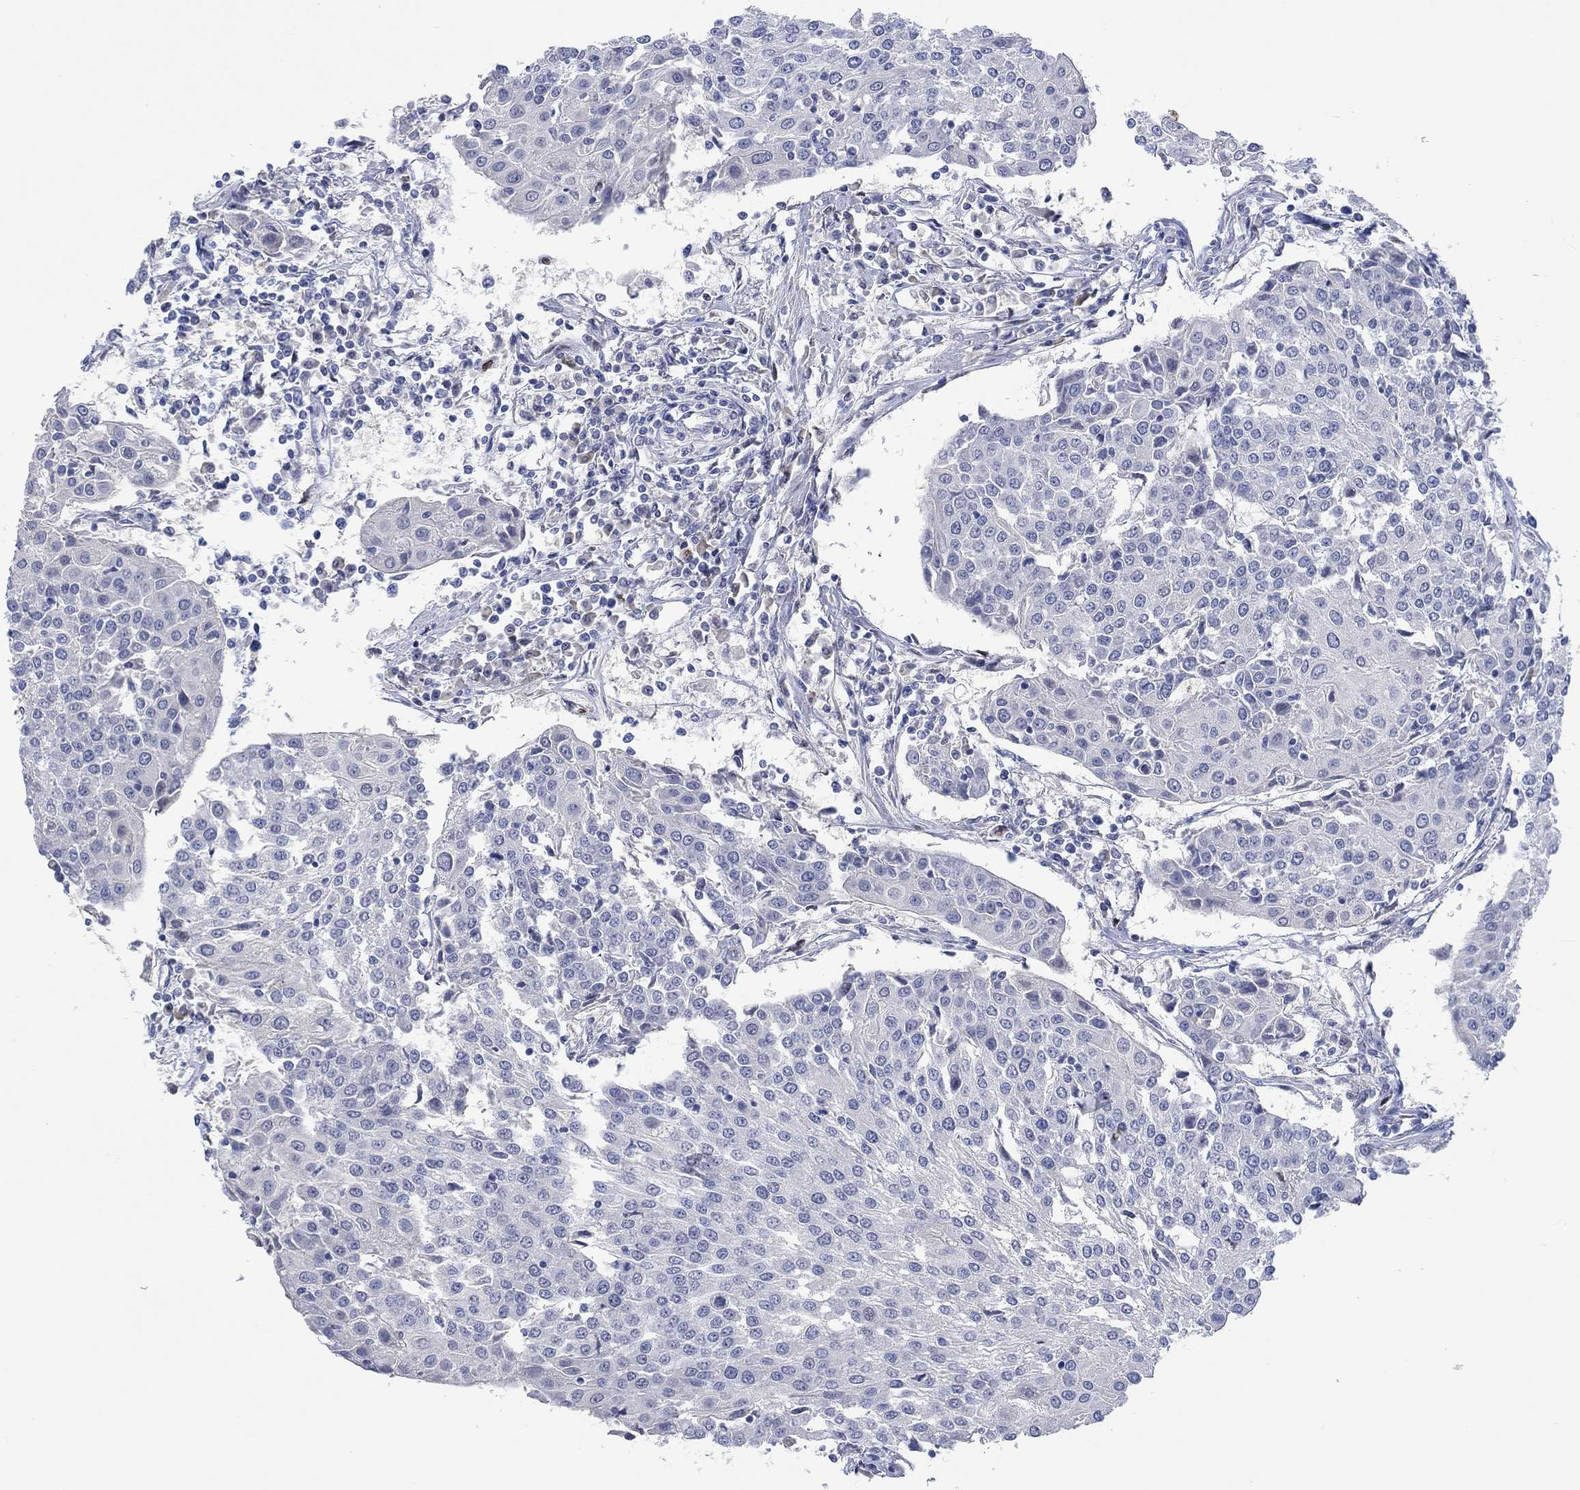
{"staining": {"intensity": "negative", "quantity": "none", "location": "none"}, "tissue": "urothelial cancer", "cell_type": "Tumor cells", "image_type": "cancer", "snomed": [{"axis": "morphology", "description": "Urothelial carcinoma, High grade"}, {"axis": "topography", "description": "Urinary bladder"}], "caption": "Histopathology image shows no protein expression in tumor cells of high-grade urothelial carcinoma tissue.", "gene": "DLK1", "patient": {"sex": "female", "age": 85}}